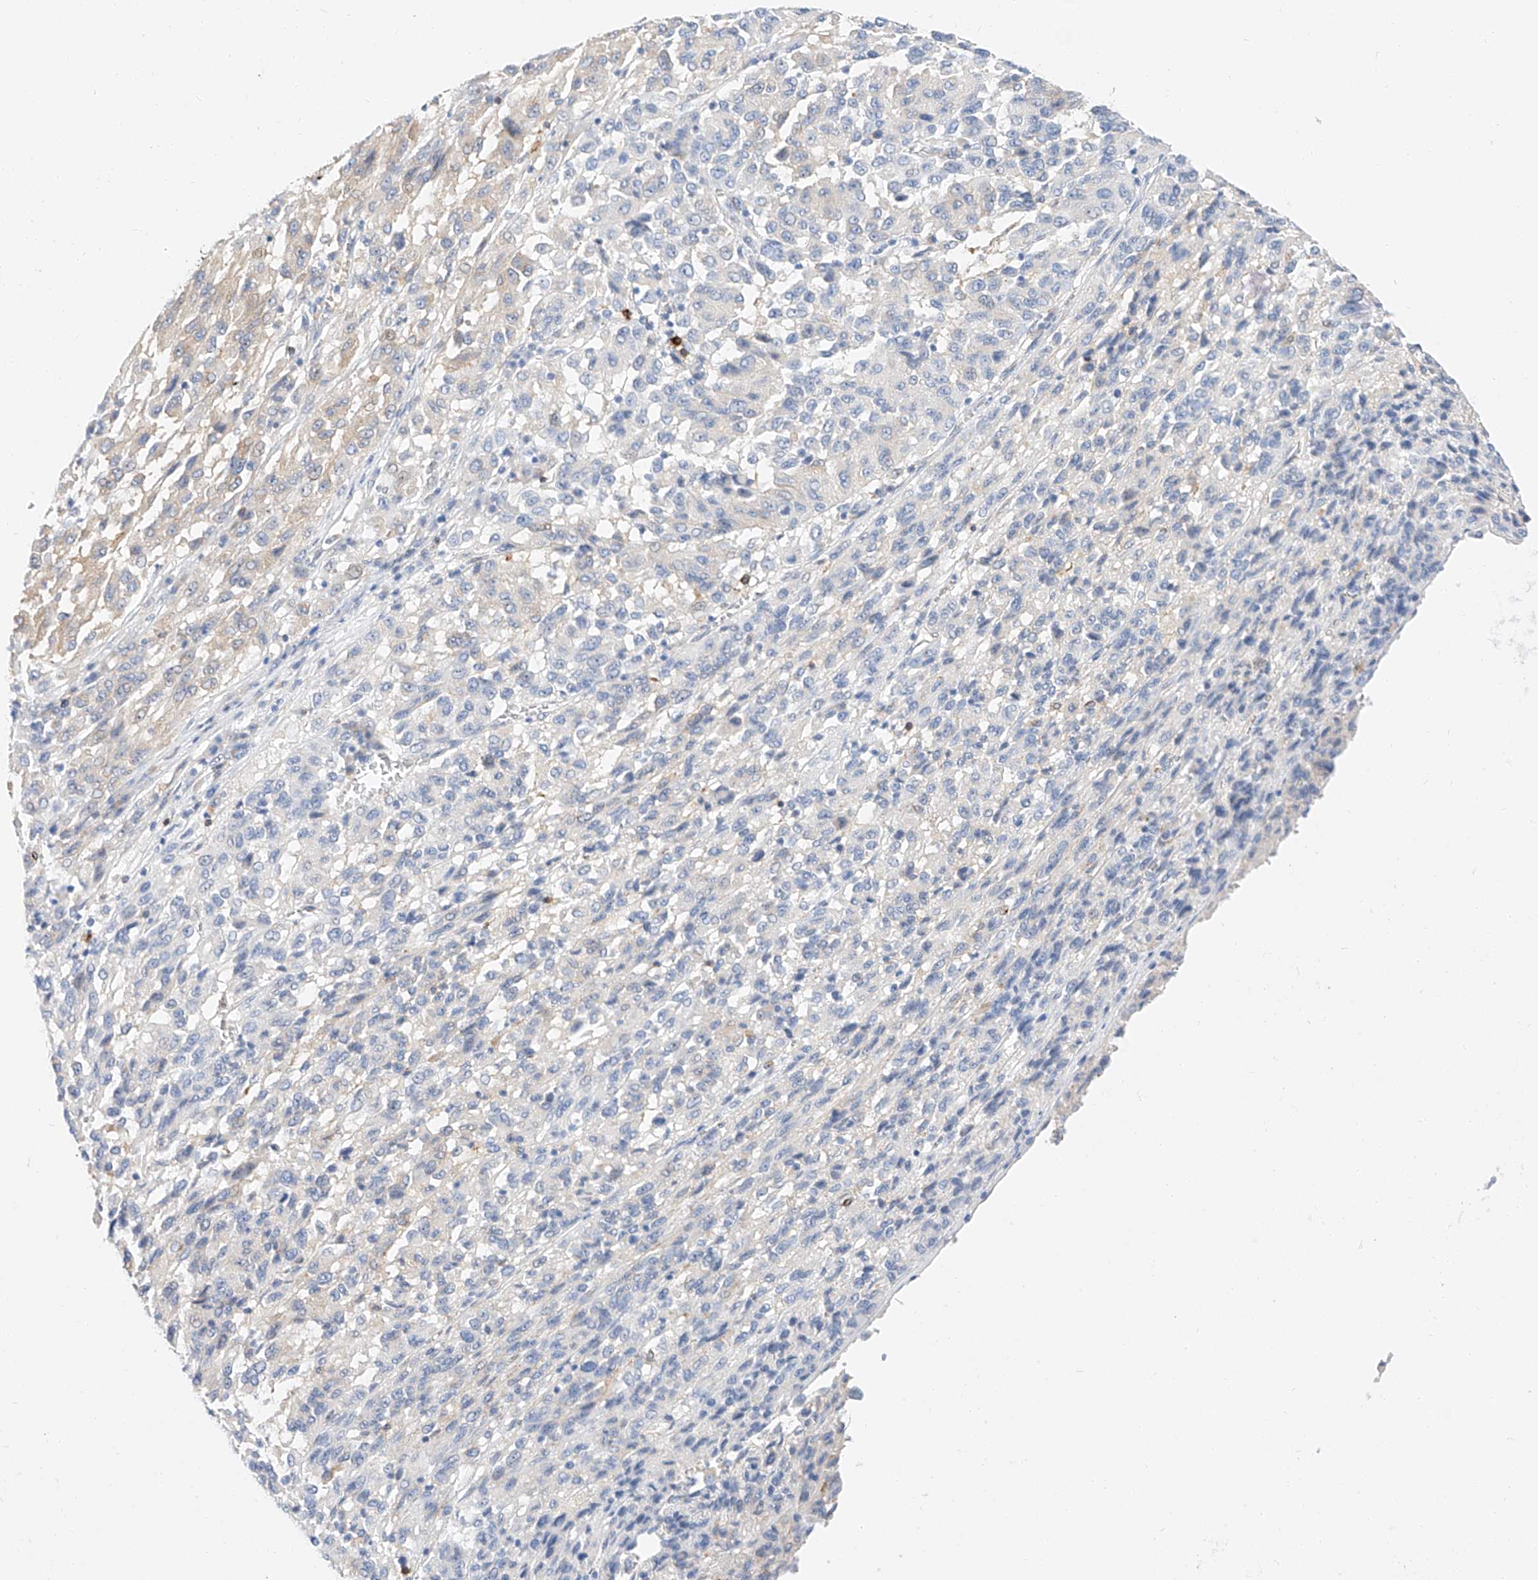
{"staining": {"intensity": "negative", "quantity": "none", "location": "none"}, "tissue": "melanoma", "cell_type": "Tumor cells", "image_type": "cancer", "snomed": [{"axis": "morphology", "description": "Malignant melanoma, Metastatic site"}, {"axis": "topography", "description": "Lung"}], "caption": "Malignant melanoma (metastatic site) was stained to show a protein in brown. There is no significant expression in tumor cells.", "gene": "MAP7", "patient": {"sex": "male", "age": 64}}